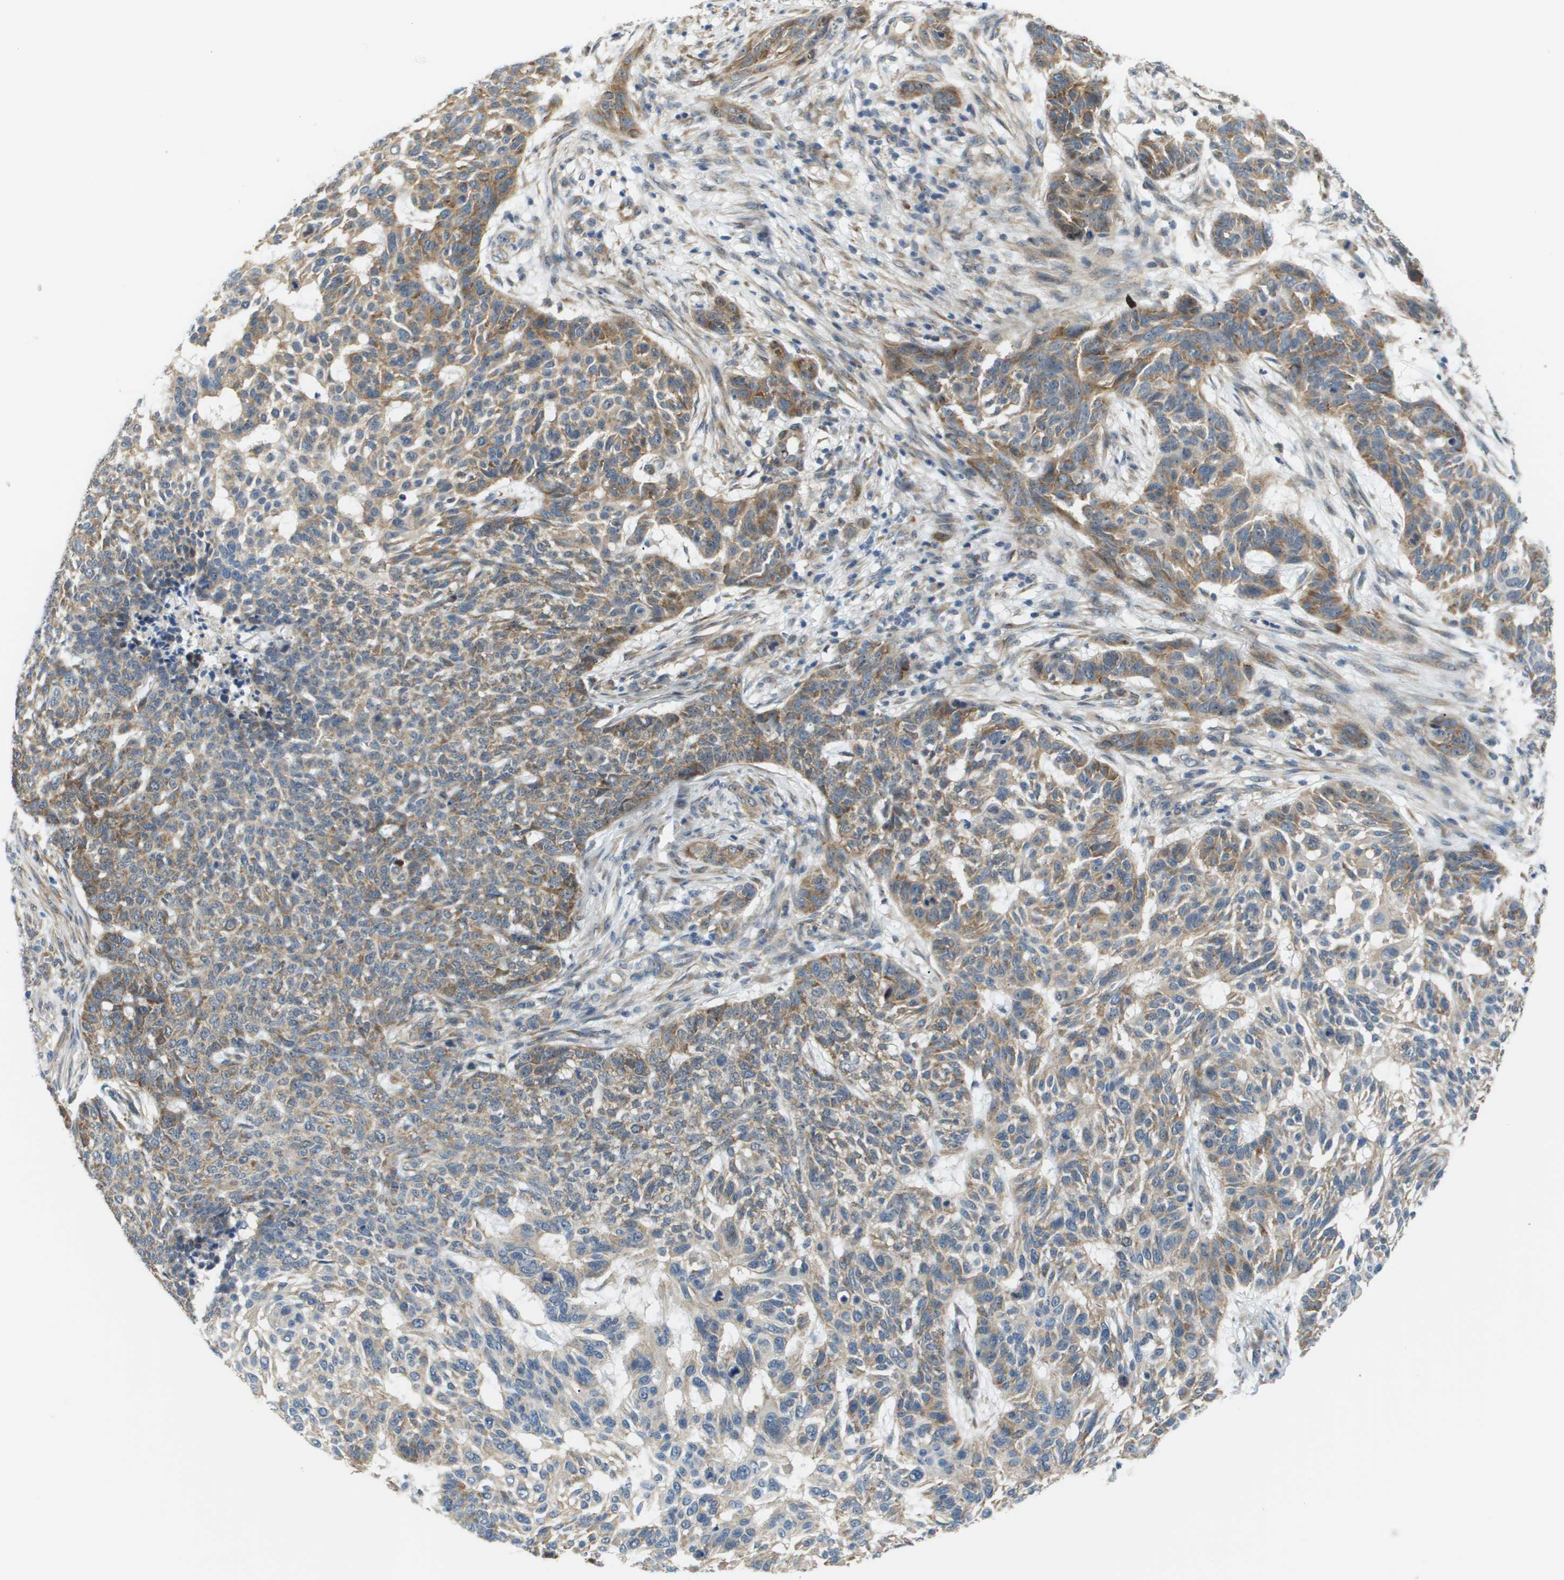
{"staining": {"intensity": "moderate", "quantity": ">75%", "location": "cytoplasmic/membranous"}, "tissue": "skin cancer", "cell_type": "Tumor cells", "image_type": "cancer", "snomed": [{"axis": "morphology", "description": "Basal cell carcinoma"}, {"axis": "topography", "description": "Skin"}], "caption": "The histopathology image exhibits staining of skin basal cell carcinoma, revealing moderate cytoplasmic/membranous protein staining (brown color) within tumor cells.", "gene": "OTUD5", "patient": {"sex": "male", "age": 85}}